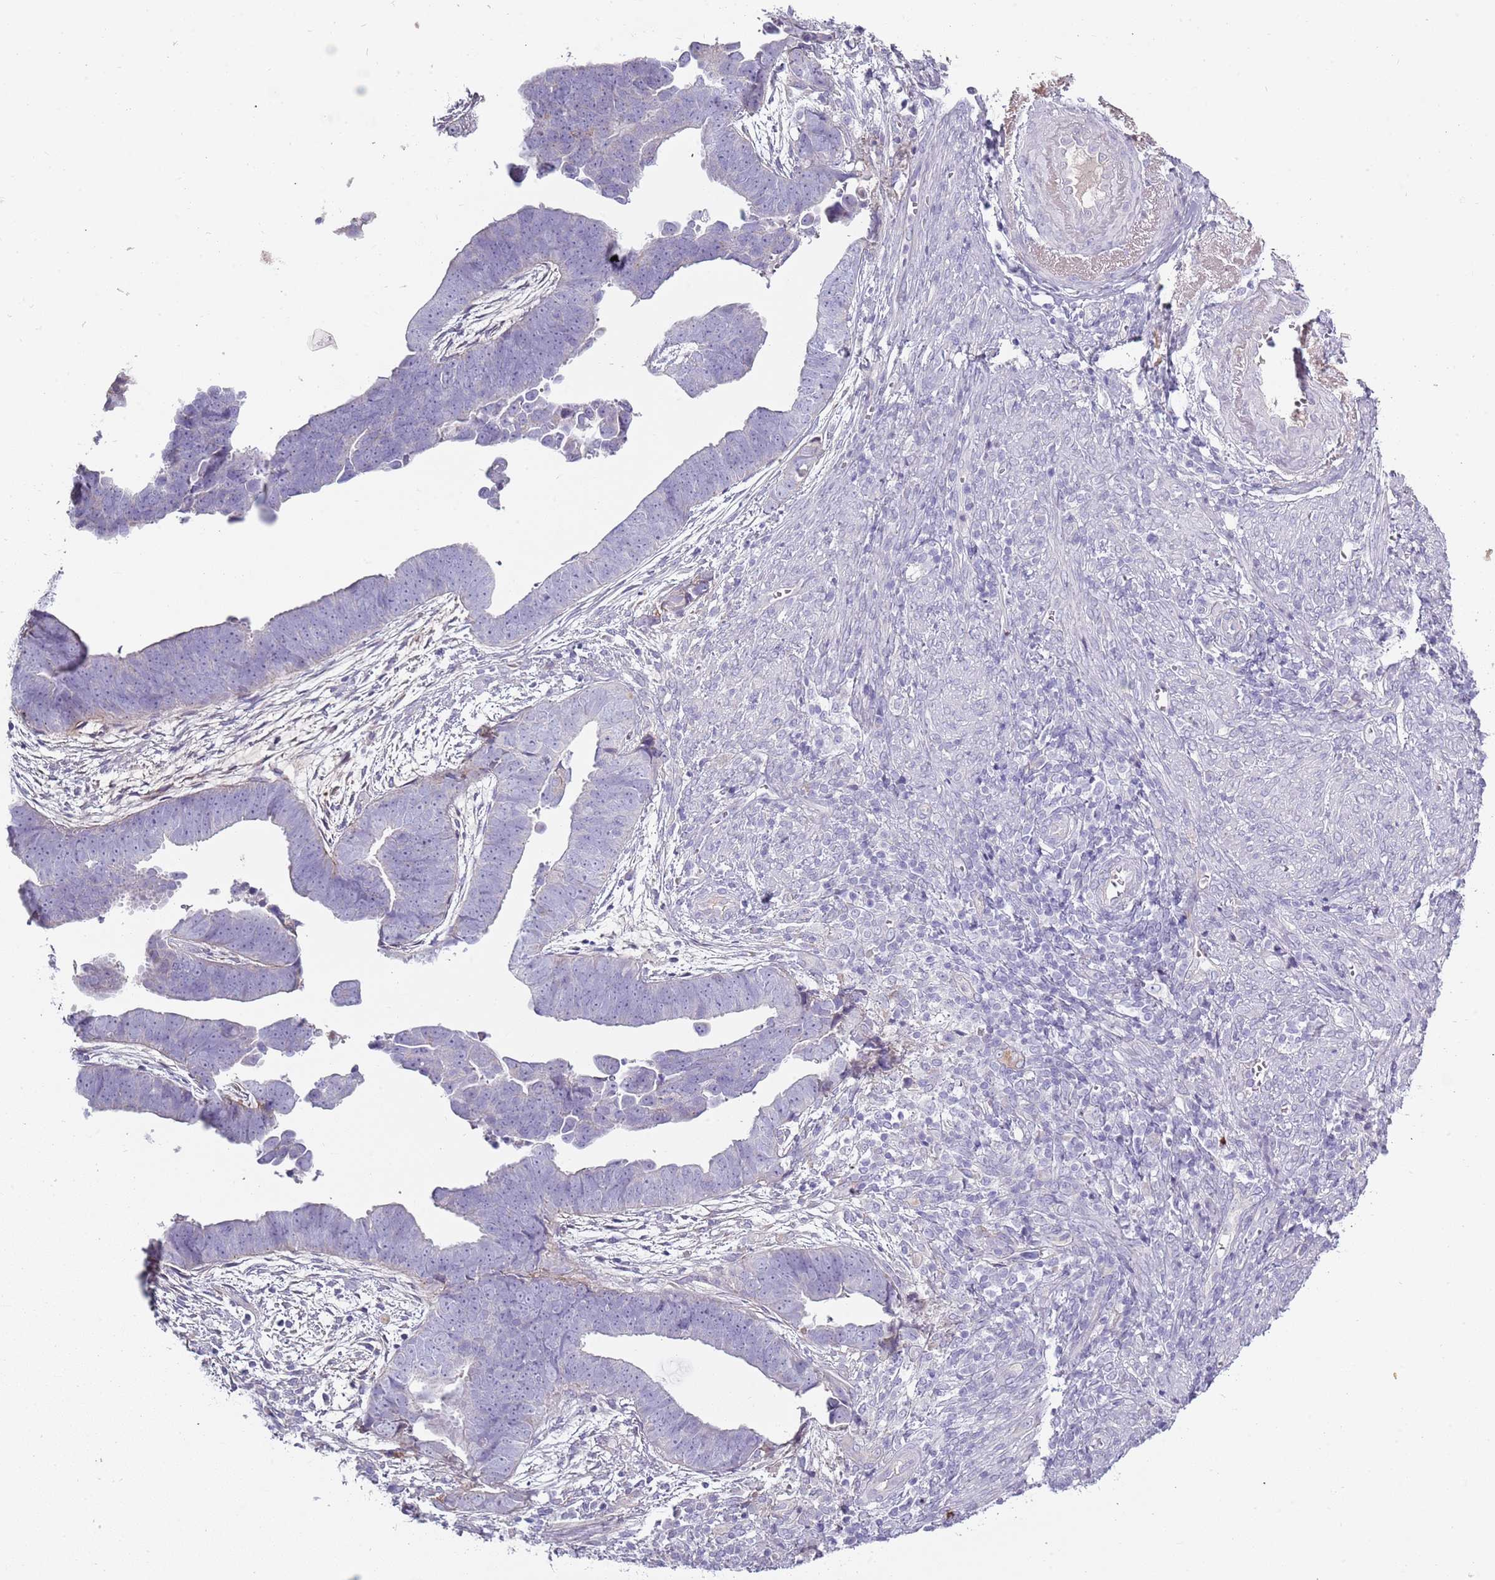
{"staining": {"intensity": "negative", "quantity": "none", "location": "none"}, "tissue": "endometrial cancer", "cell_type": "Tumor cells", "image_type": "cancer", "snomed": [{"axis": "morphology", "description": "Adenocarcinoma, NOS"}, {"axis": "topography", "description": "Endometrium"}], "caption": "Tumor cells show no significant protein expression in endometrial adenocarcinoma.", "gene": "TNFRSF6B", "patient": {"sex": "female", "age": 75}}